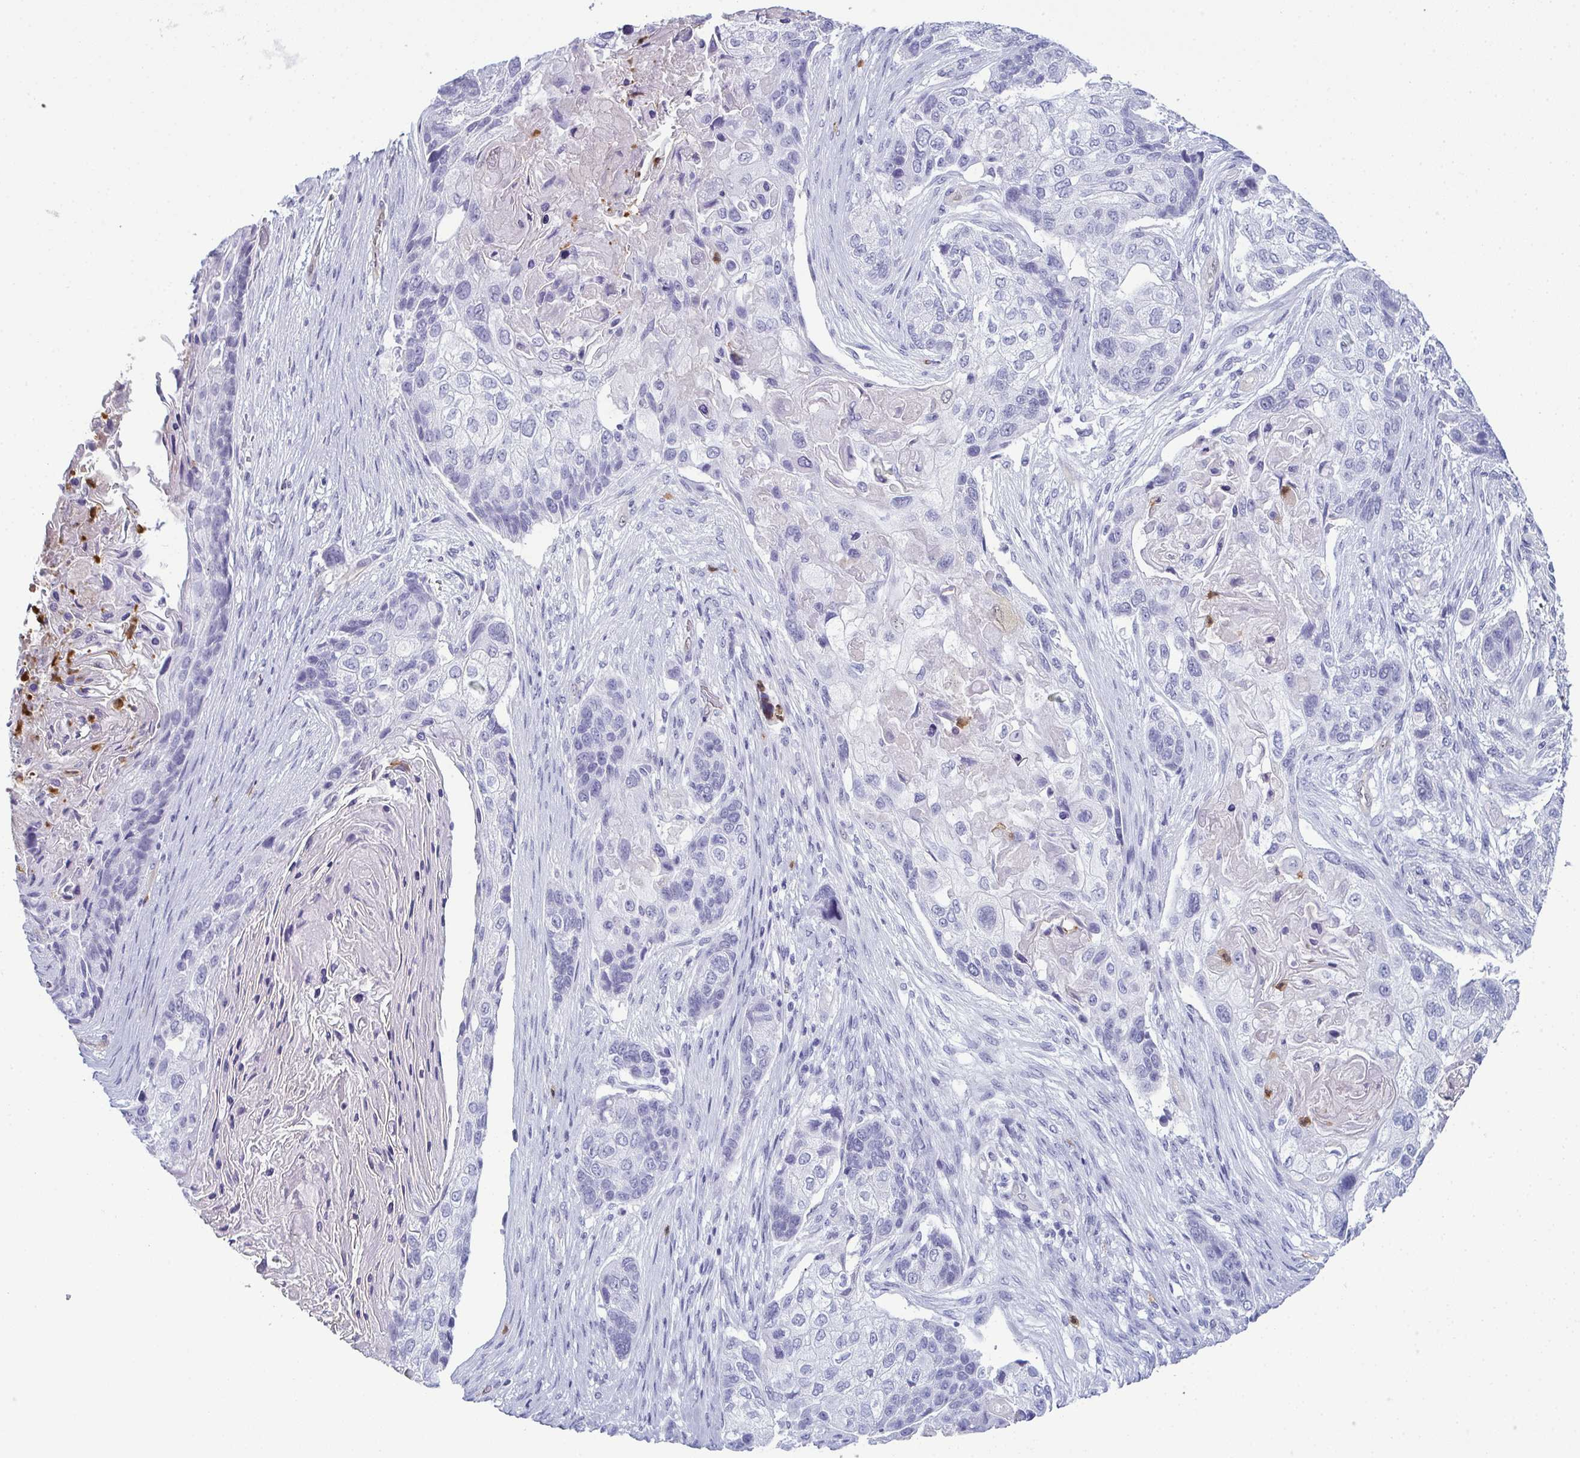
{"staining": {"intensity": "negative", "quantity": "none", "location": "none"}, "tissue": "lung cancer", "cell_type": "Tumor cells", "image_type": "cancer", "snomed": [{"axis": "morphology", "description": "Squamous cell carcinoma, NOS"}, {"axis": "topography", "description": "Lung"}], "caption": "A high-resolution micrograph shows immunohistochemistry (IHC) staining of lung squamous cell carcinoma, which displays no significant expression in tumor cells.", "gene": "CDA", "patient": {"sex": "male", "age": 69}}